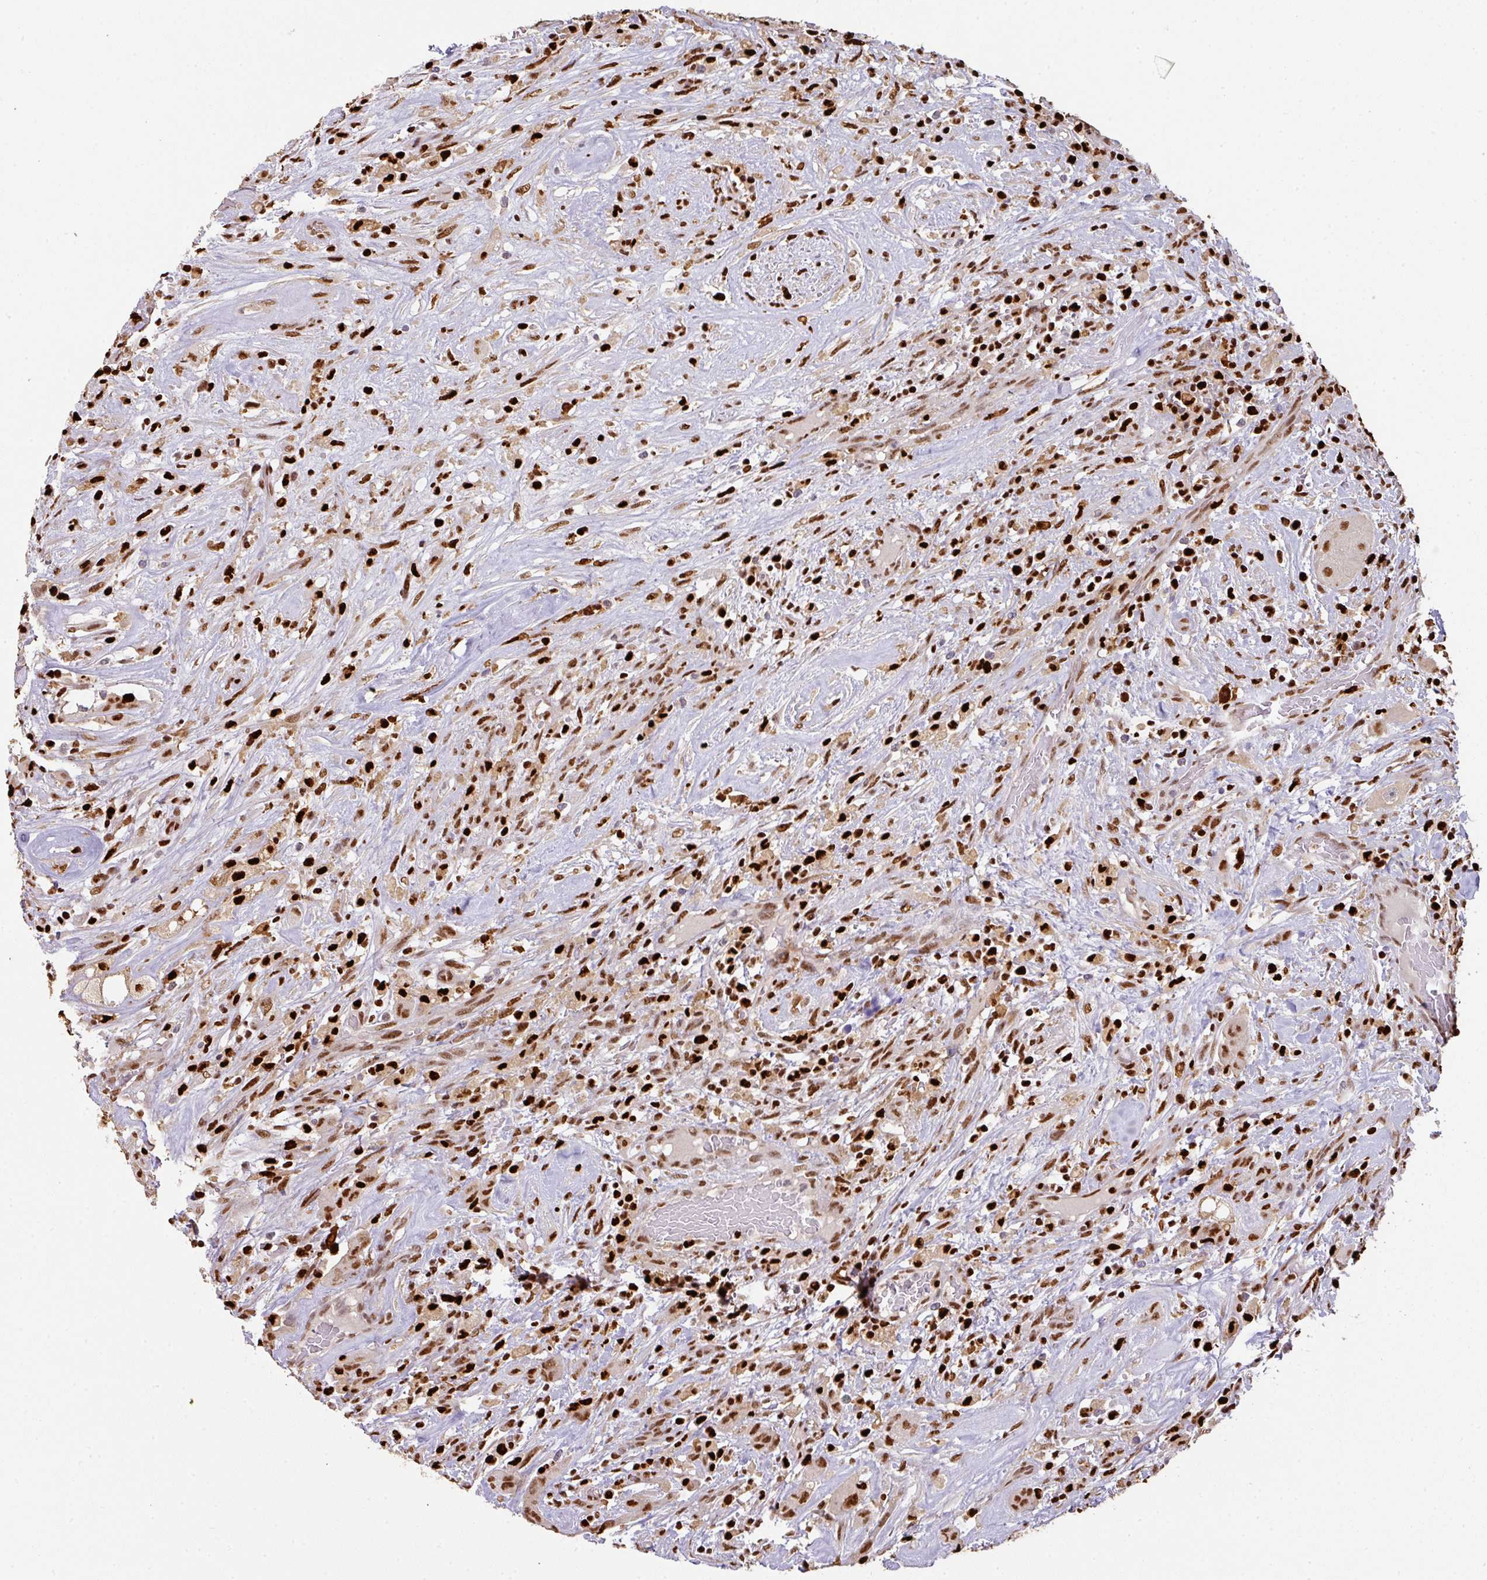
{"staining": {"intensity": "moderate", "quantity": ">75%", "location": "nuclear"}, "tissue": "thyroid cancer", "cell_type": "Tumor cells", "image_type": "cancer", "snomed": [{"axis": "morphology", "description": "Papillary adenocarcinoma, NOS"}, {"axis": "topography", "description": "Thyroid gland"}], "caption": "A medium amount of moderate nuclear staining is seen in approximately >75% of tumor cells in papillary adenocarcinoma (thyroid) tissue.", "gene": "SAMHD1", "patient": {"sex": "female", "age": 59}}